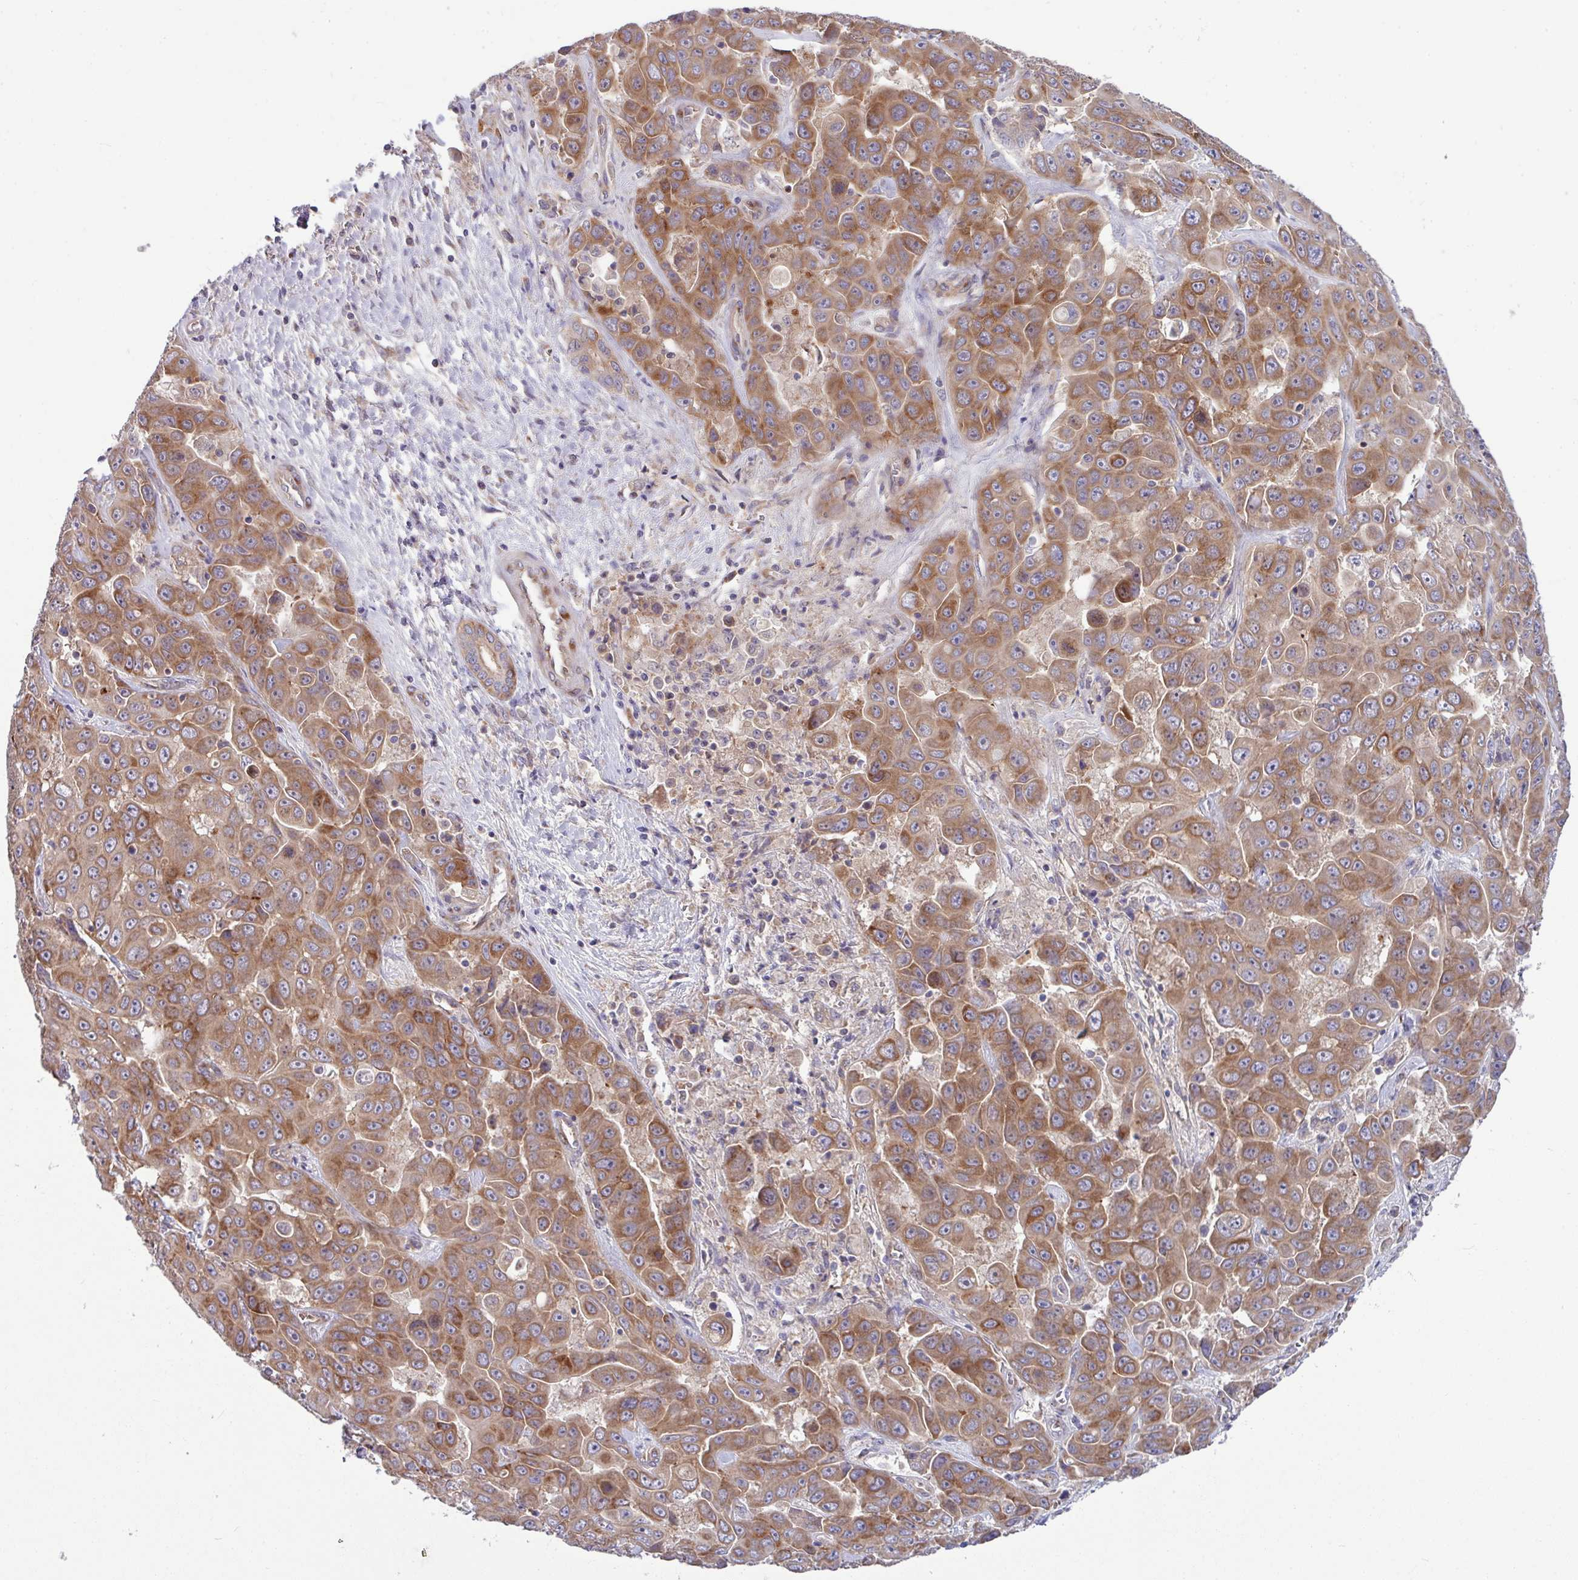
{"staining": {"intensity": "moderate", "quantity": ">75%", "location": "cytoplasmic/membranous"}, "tissue": "liver cancer", "cell_type": "Tumor cells", "image_type": "cancer", "snomed": [{"axis": "morphology", "description": "Cholangiocarcinoma"}, {"axis": "topography", "description": "Liver"}], "caption": "An immunohistochemistry (IHC) histopathology image of tumor tissue is shown. Protein staining in brown labels moderate cytoplasmic/membranous positivity in liver cancer within tumor cells.", "gene": "LSM12", "patient": {"sex": "female", "age": 52}}